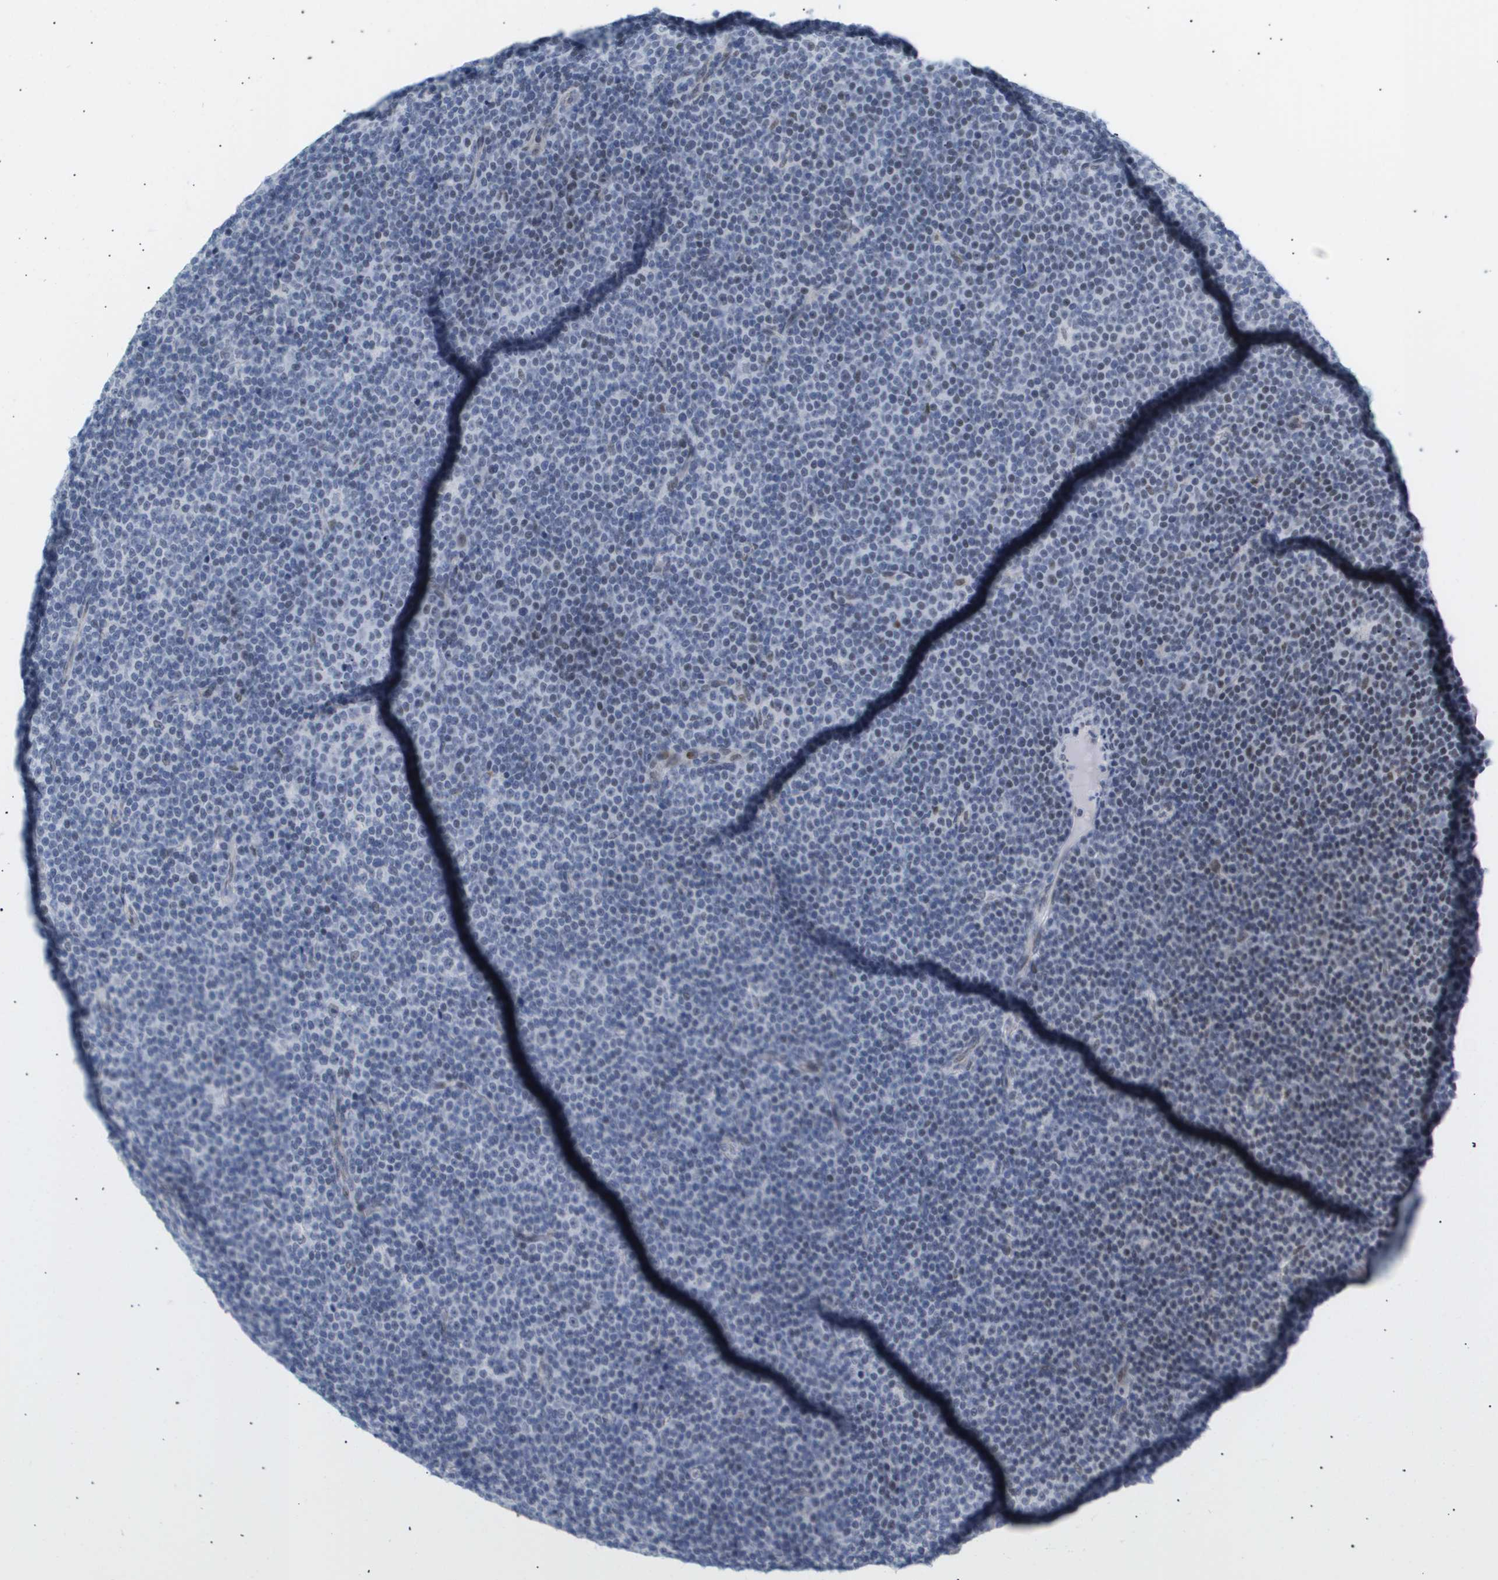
{"staining": {"intensity": "negative", "quantity": "none", "location": "none"}, "tissue": "lymphoma", "cell_type": "Tumor cells", "image_type": "cancer", "snomed": [{"axis": "morphology", "description": "Malignant lymphoma, non-Hodgkin's type, Low grade"}, {"axis": "topography", "description": "Lymph node"}], "caption": "Micrograph shows no protein positivity in tumor cells of malignant lymphoma, non-Hodgkin's type (low-grade) tissue.", "gene": "PPARD", "patient": {"sex": "female", "age": 67}}